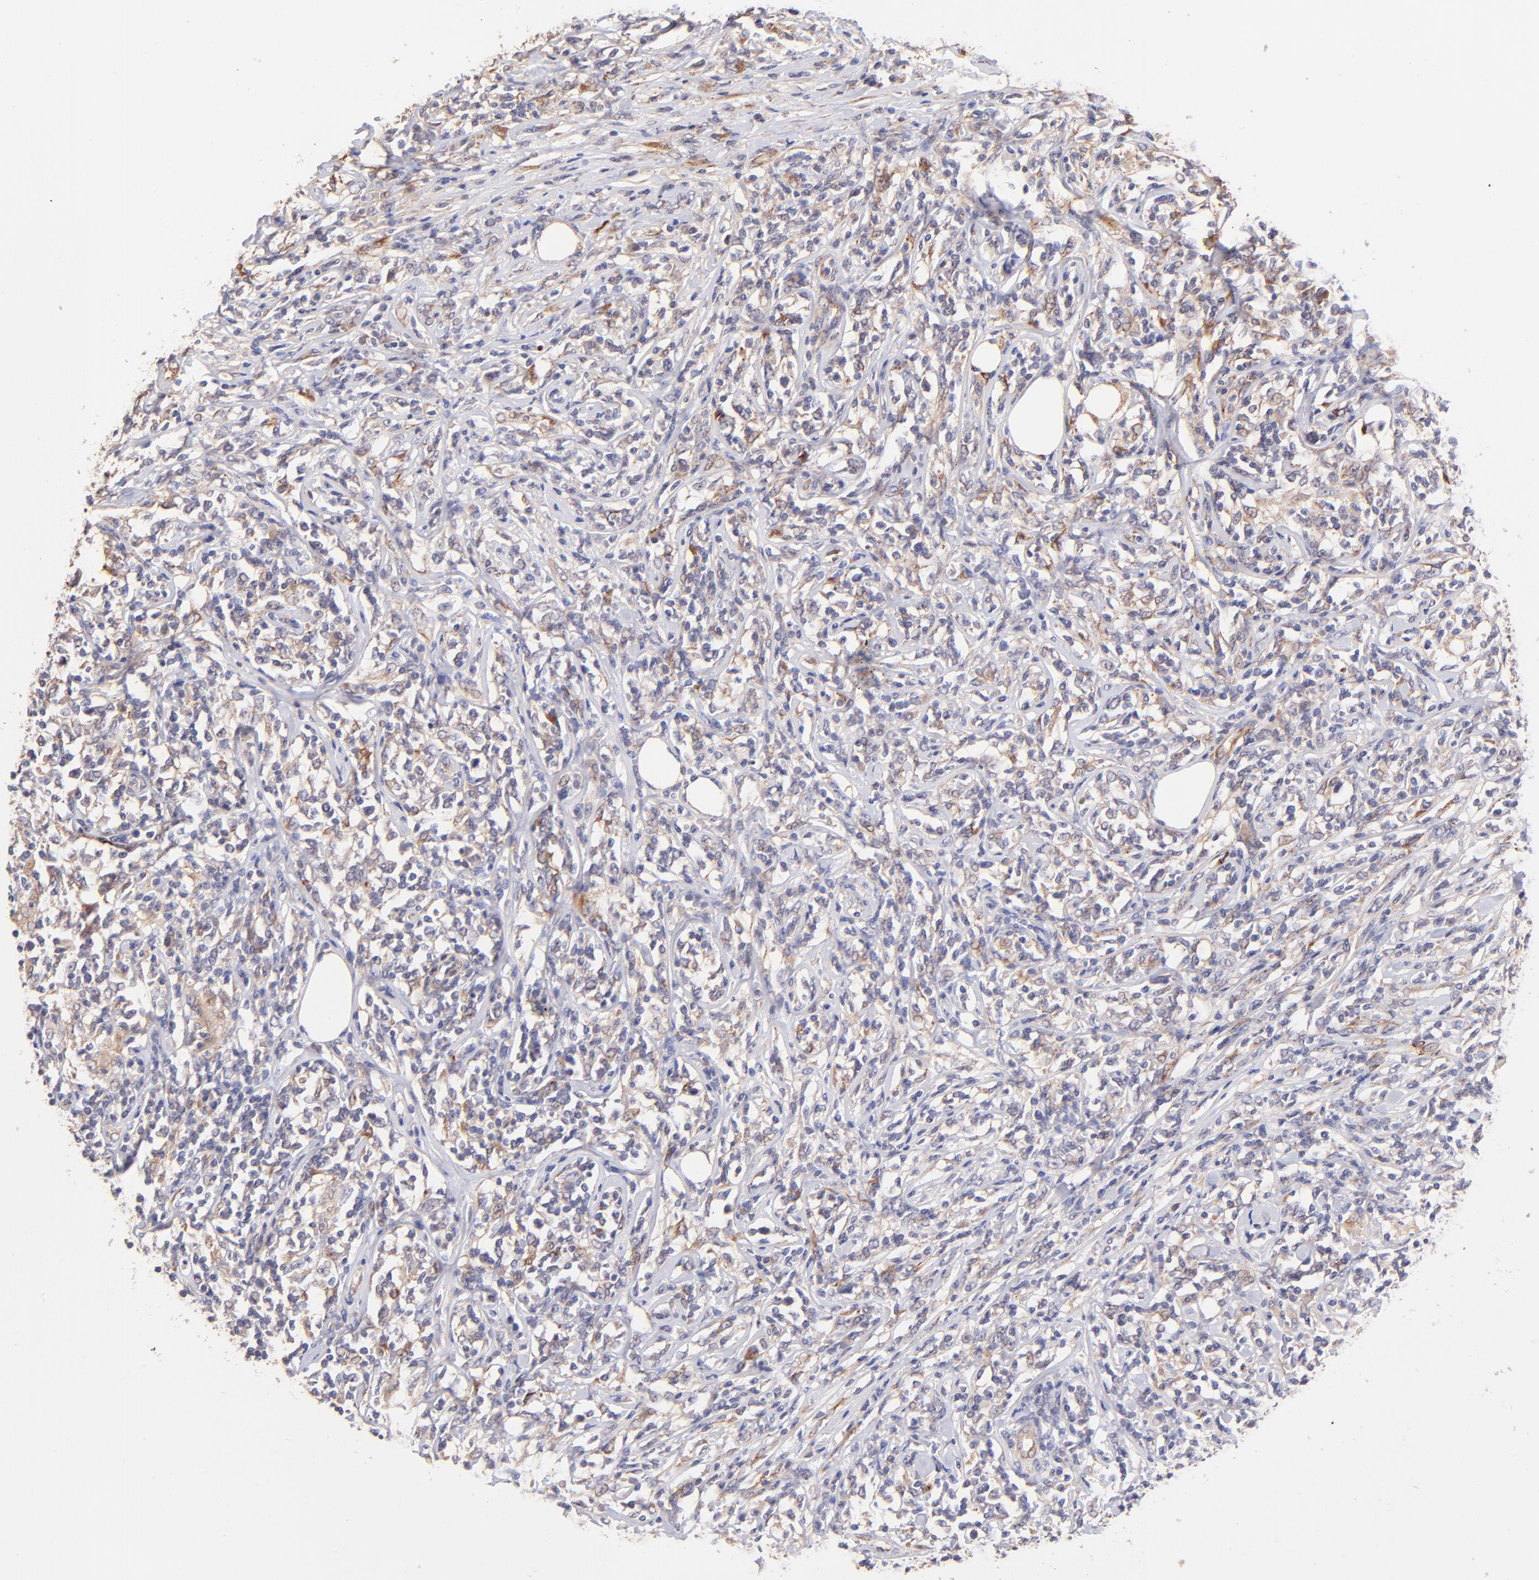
{"staining": {"intensity": "weak", "quantity": "25%-75%", "location": "cytoplasmic/membranous"}, "tissue": "lymphoma", "cell_type": "Tumor cells", "image_type": "cancer", "snomed": [{"axis": "morphology", "description": "Malignant lymphoma, non-Hodgkin's type, High grade"}, {"axis": "topography", "description": "Lymph node"}], "caption": "Immunohistochemical staining of human malignant lymphoma, non-Hodgkin's type (high-grade) displays low levels of weak cytoplasmic/membranous expression in approximately 25%-75% of tumor cells.", "gene": "SPARC", "patient": {"sex": "female", "age": 84}}